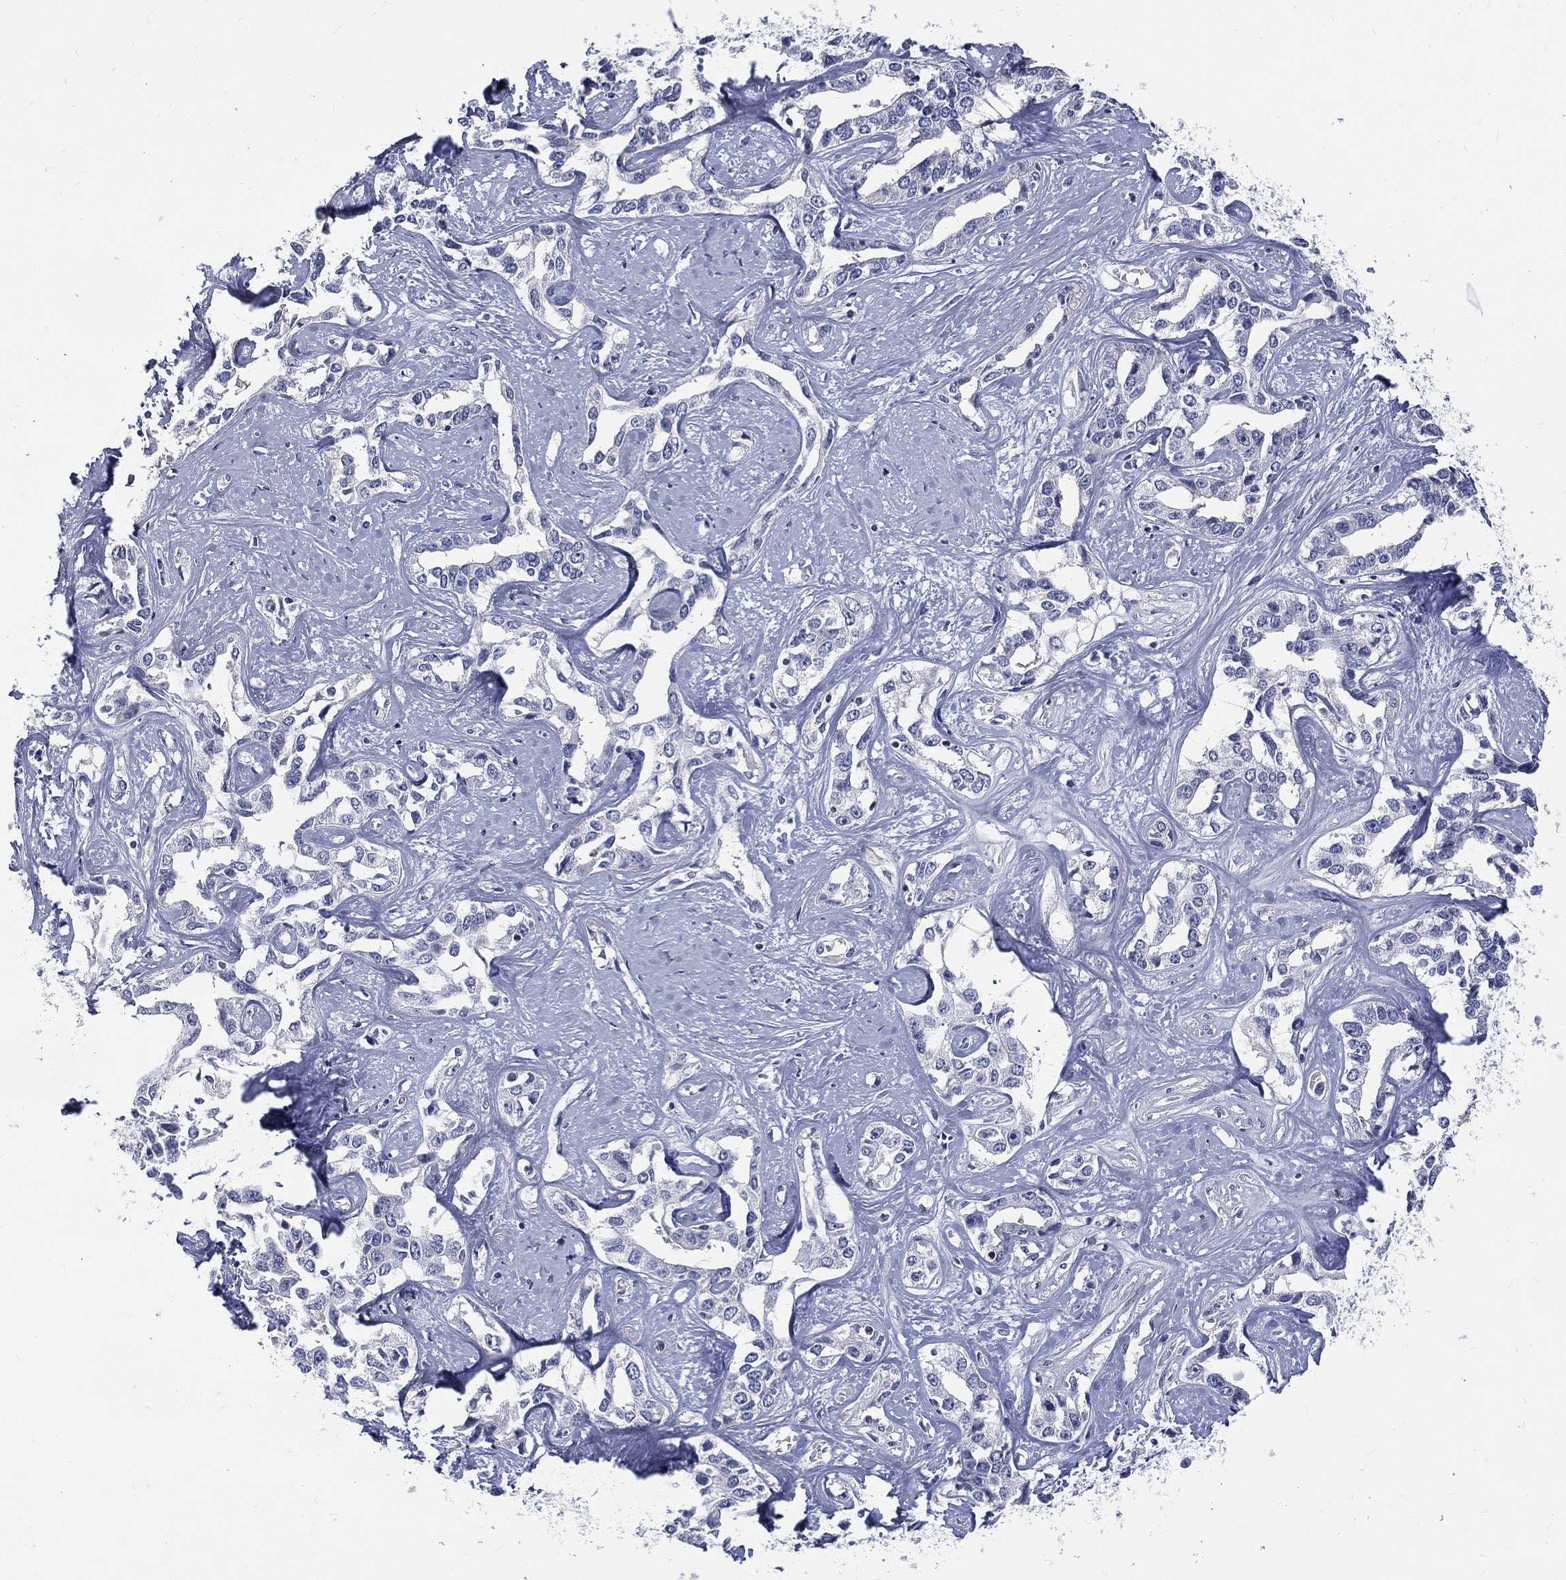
{"staining": {"intensity": "negative", "quantity": "none", "location": "none"}, "tissue": "liver cancer", "cell_type": "Tumor cells", "image_type": "cancer", "snomed": [{"axis": "morphology", "description": "Cholangiocarcinoma"}, {"axis": "topography", "description": "Liver"}], "caption": "An immunohistochemistry (IHC) image of liver cholangiocarcinoma is shown. There is no staining in tumor cells of liver cholangiocarcinoma.", "gene": "ETNPPL", "patient": {"sex": "male", "age": 59}}